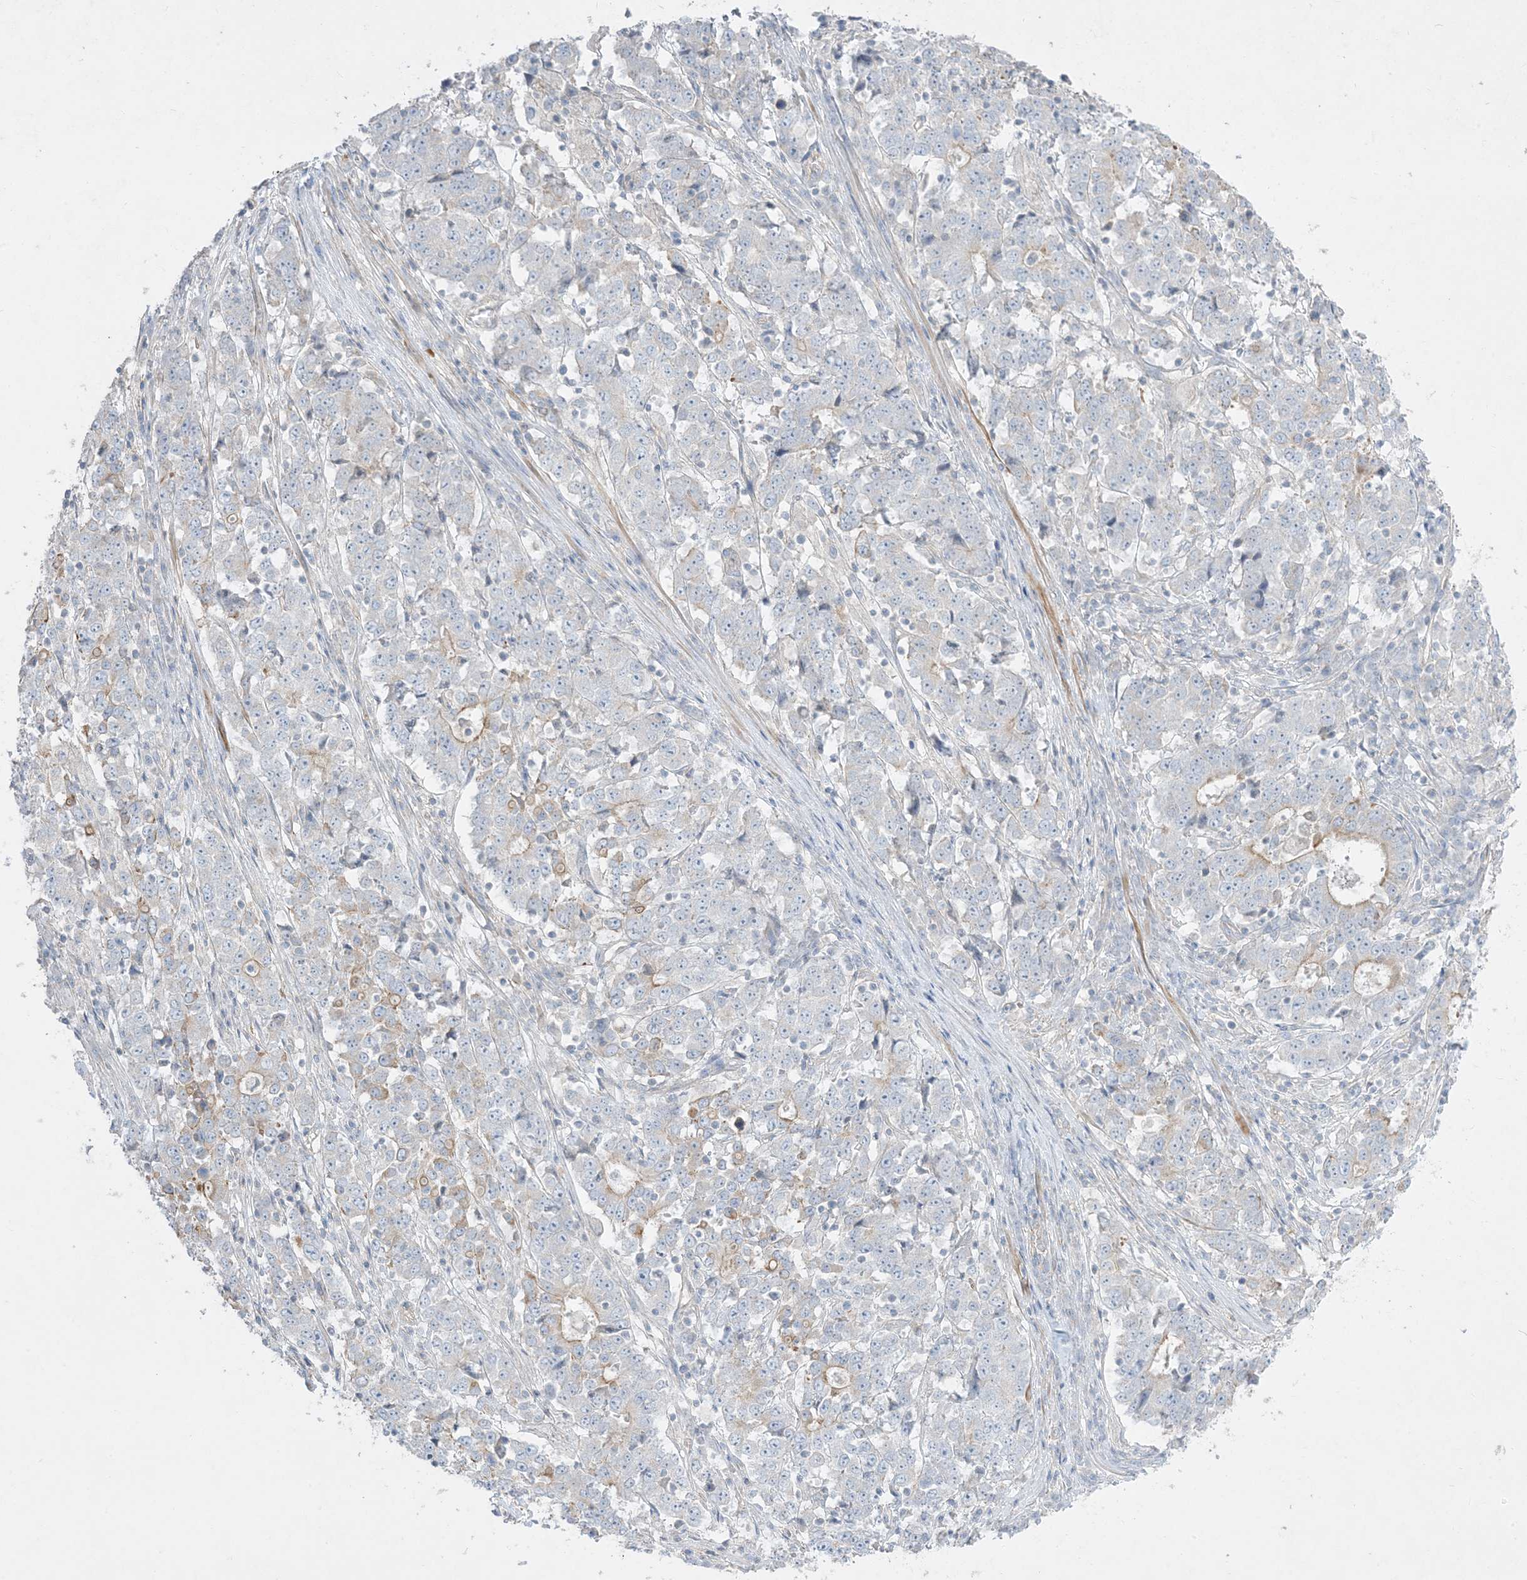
{"staining": {"intensity": "negative", "quantity": "none", "location": "none"}, "tissue": "stomach cancer", "cell_type": "Tumor cells", "image_type": "cancer", "snomed": [{"axis": "morphology", "description": "Adenocarcinoma, NOS"}, {"axis": "topography", "description": "Stomach"}], "caption": "Stomach adenocarcinoma was stained to show a protein in brown. There is no significant staining in tumor cells.", "gene": "ARHGEF9", "patient": {"sex": "male", "age": 59}}